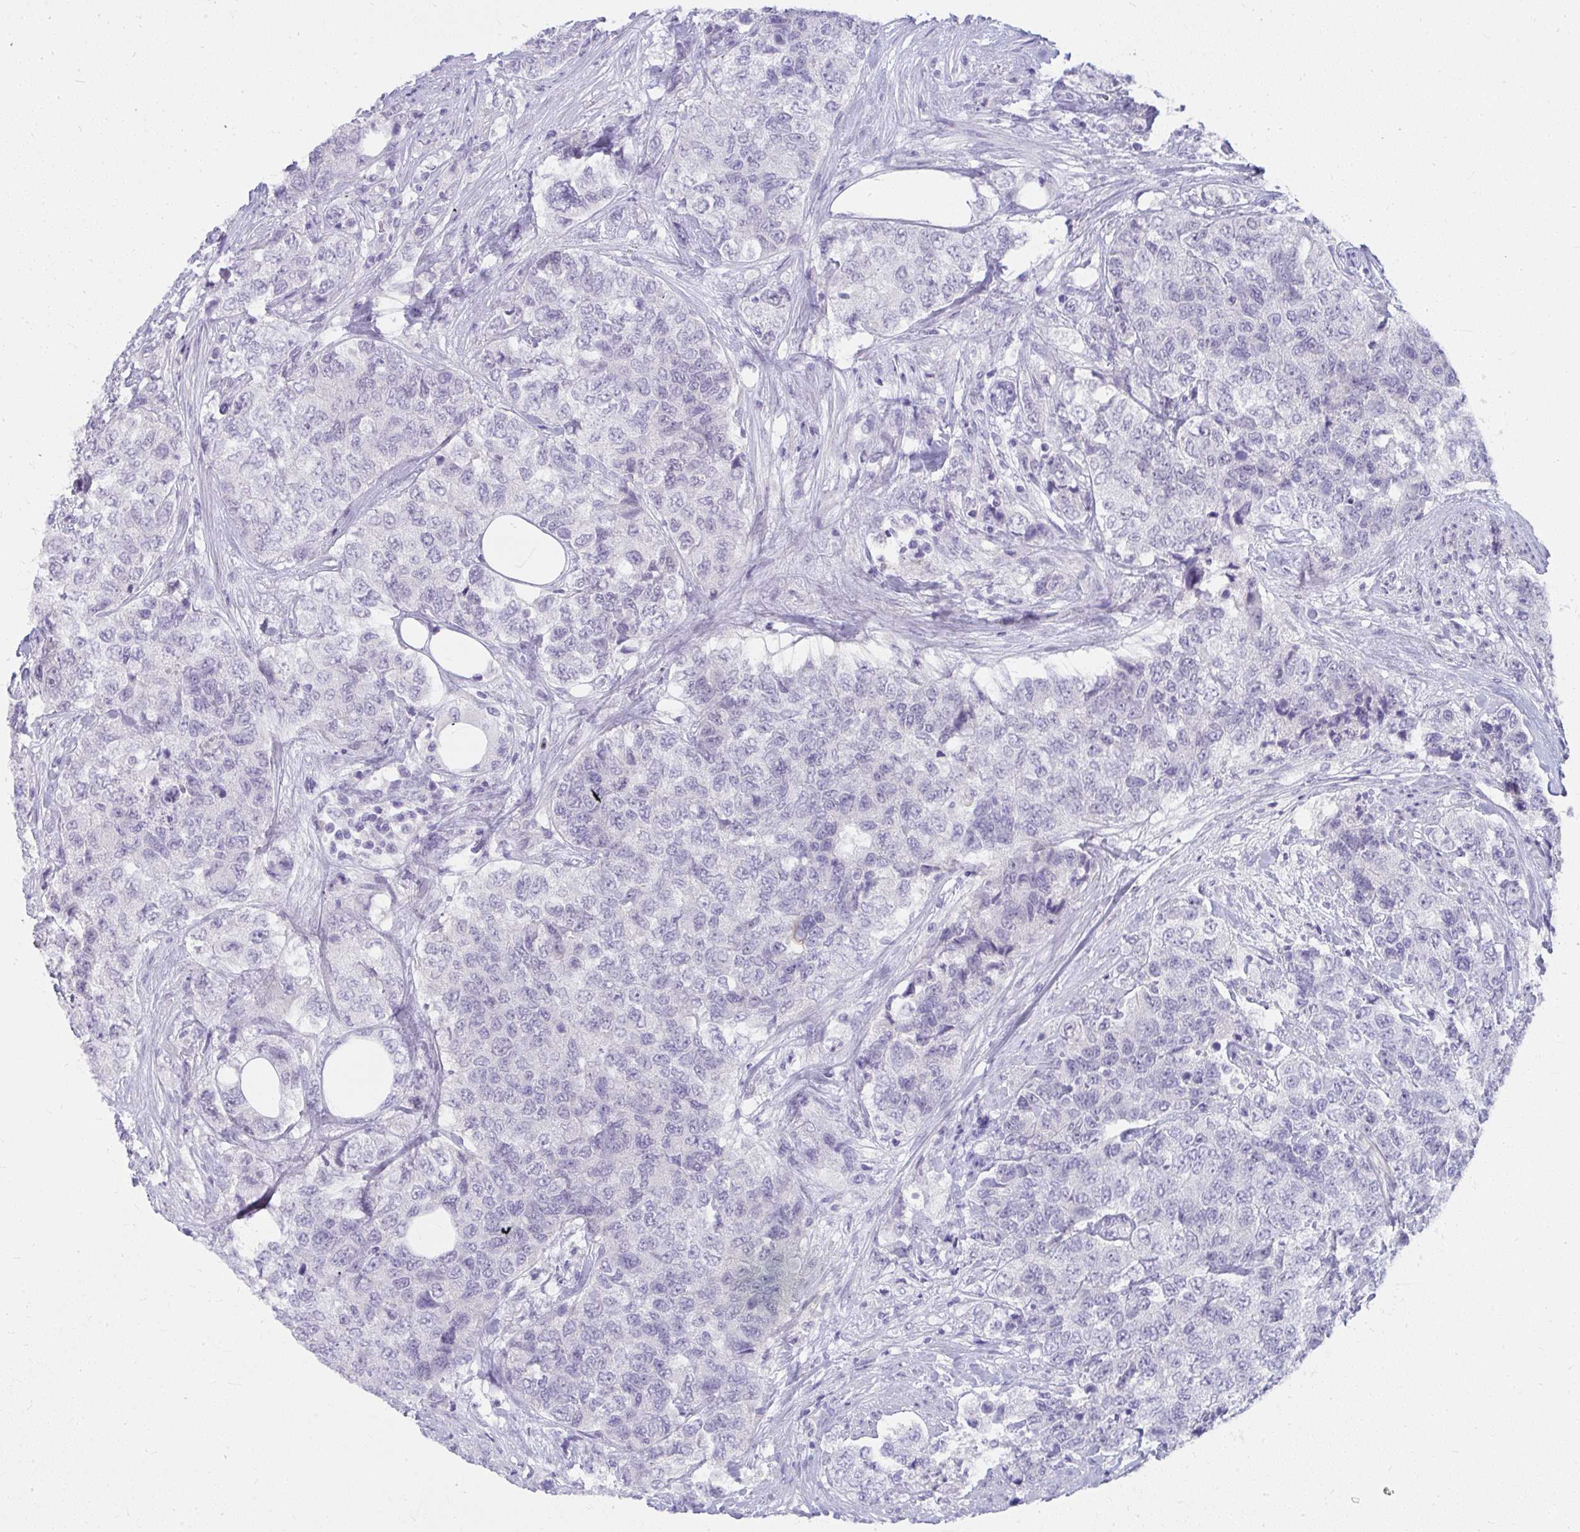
{"staining": {"intensity": "negative", "quantity": "none", "location": "none"}, "tissue": "urothelial cancer", "cell_type": "Tumor cells", "image_type": "cancer", "snomed": [{"axis": "morphology", "description": "Urothelial carcinoma, High grade"}, {"axis": "topography", "description": "Urinary bladder"}], "caption": "An image of human urothelial carcinoma (high-grade) is negative for staining in tumor cells.", "gene": "UGT3A2", "patient": {"sex": "female", "age": 78}}